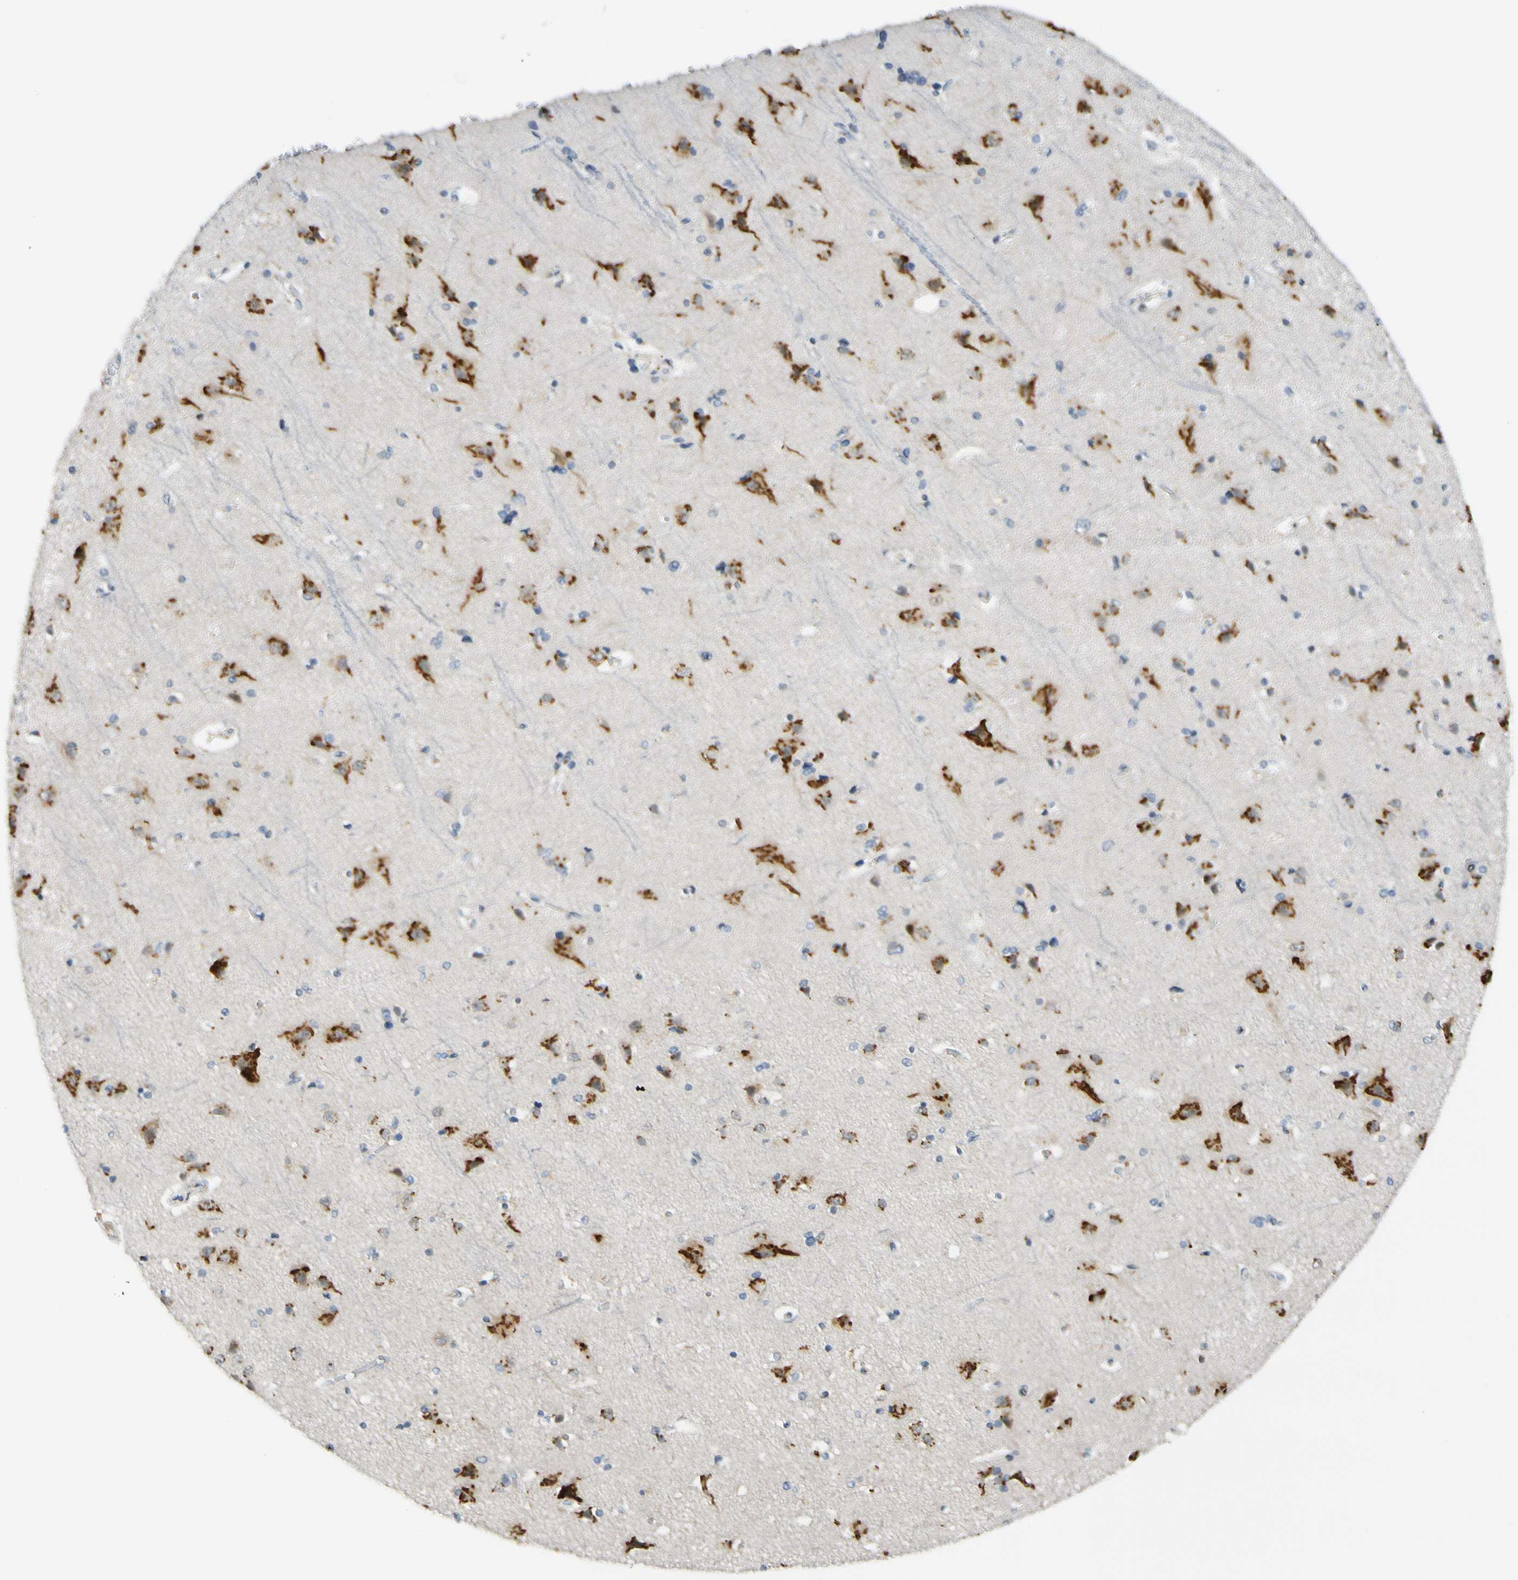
{"staining": {"intensity": "negative", "quantity": "none", "location": "none"}, "tissue": "cerebral cortex", "cell_type": "Endothelial cells", "image_type": "normal", "snomed": [{"axis": "morphology", "description": "Normal tissue, NOS"}, {"axis": "topography", "description": "Cerebral cortex"}], "caption": "Endothelial cells show no significant positivity in benign cerebral cortex. The staining was performed using DAB (3,3'-diaminobenzidine) to visualize the protein expression in brown, while the nuclei were stained in blue with hematoxylin (Magnification: 20x).", "gene": "B4GALNT1", "patient": {"sex": "female", "age": 54}}